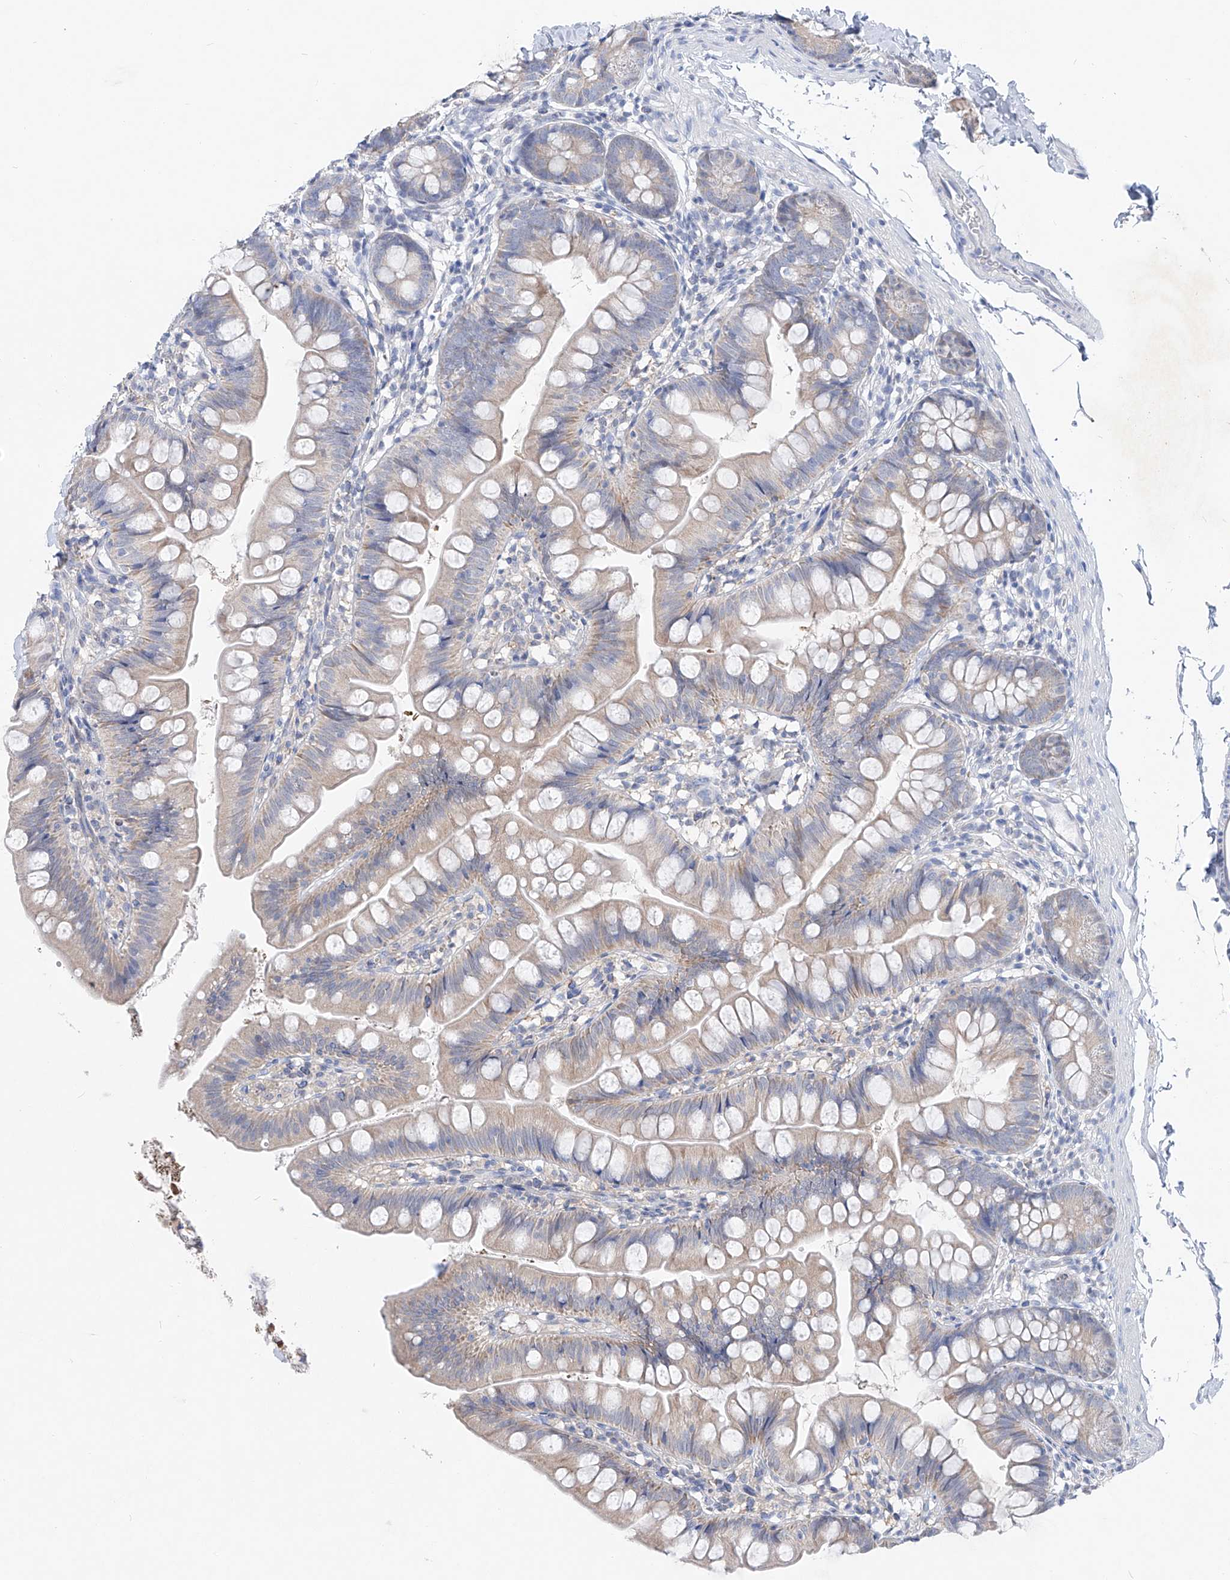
{"staining": {"intensity": "weak", "quantity": "25%-75%", "location": "cytoplasmic/membranous"}, "tissue": "small intestine", "cell_type": "Glandular cells", "image_type": "normal", "snomed": [{"axis": "morphology", "description": "Normal tissue, NOS"}, {"axis": "topography", "description": "Small intestine"}], "caption": "Immunohistochemical staining of unremarkable small intestine demonstrates 25%-75% levels of weak cytoplasmic/membranous protein staining in about 25%-75% of glandular cells. The staining is performed using DAB brown chromogen to label protein expression. The nuclei are counter-stained blue using hematoxylin.", "gene": "UFL1", "patient": {"sex": "male", "age": 7}}